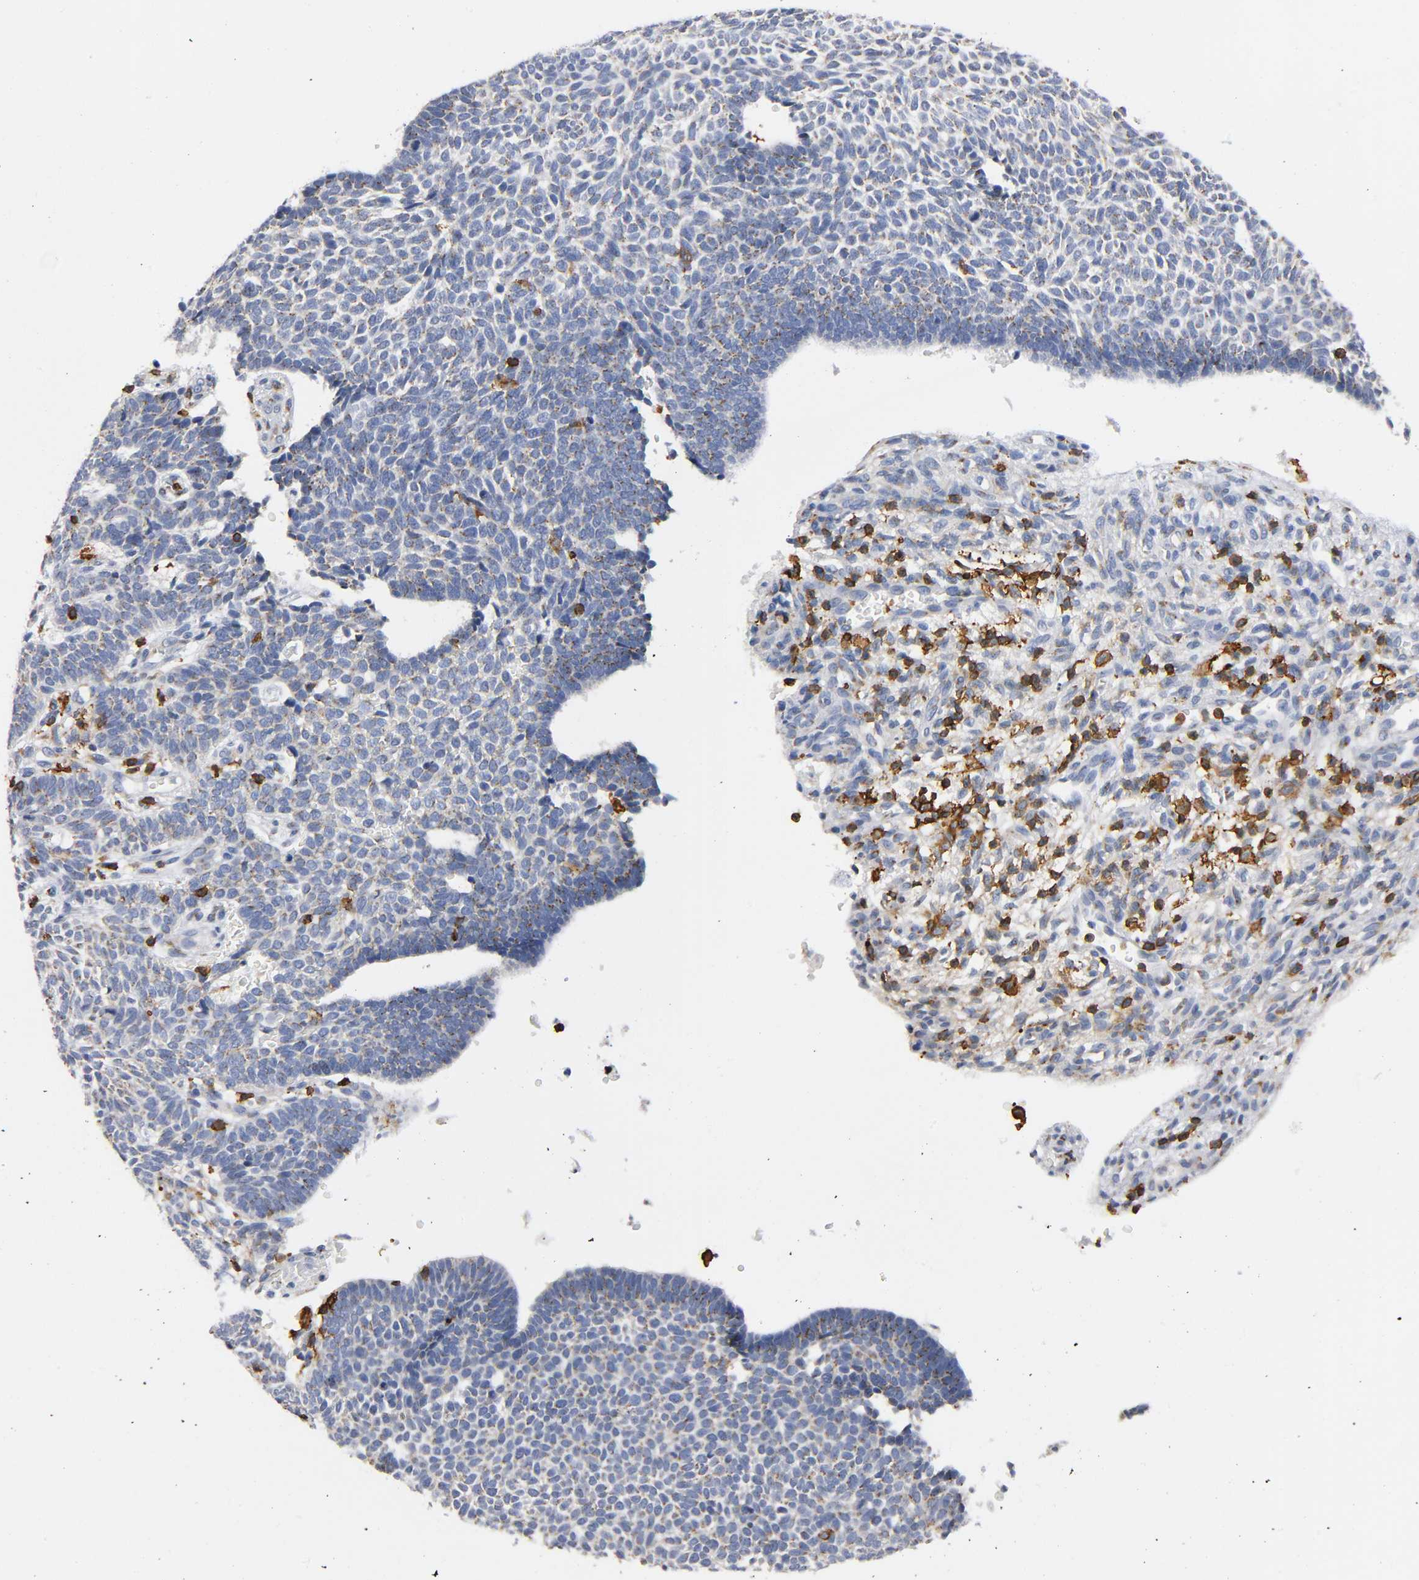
{"staining": {"intensity": "moderate", "quantity": ">75%", "location": "nuclear"}, "tissue": "skin cancer", "cell_type": "Tumor cells", "image_type": "cancer", "snomed": [{"axis": "morphology", "description": "Normal tissue, NOS"}, {"axis": "morphology", "description": "Basal cell carcinoma"}, {"axis": "topography", "description": "Skin"}], "caption": "The micrograph reveals immunohistochemical staining of skin cancer (basal cell carcinoma). There is moderate nuclear staining is present in about >75% of tumor cells. The protein is shown in brown color, while the nuclei are stained blue.", "gene": "CAPN10", "patient": {"sex": "male", "age": 87}}